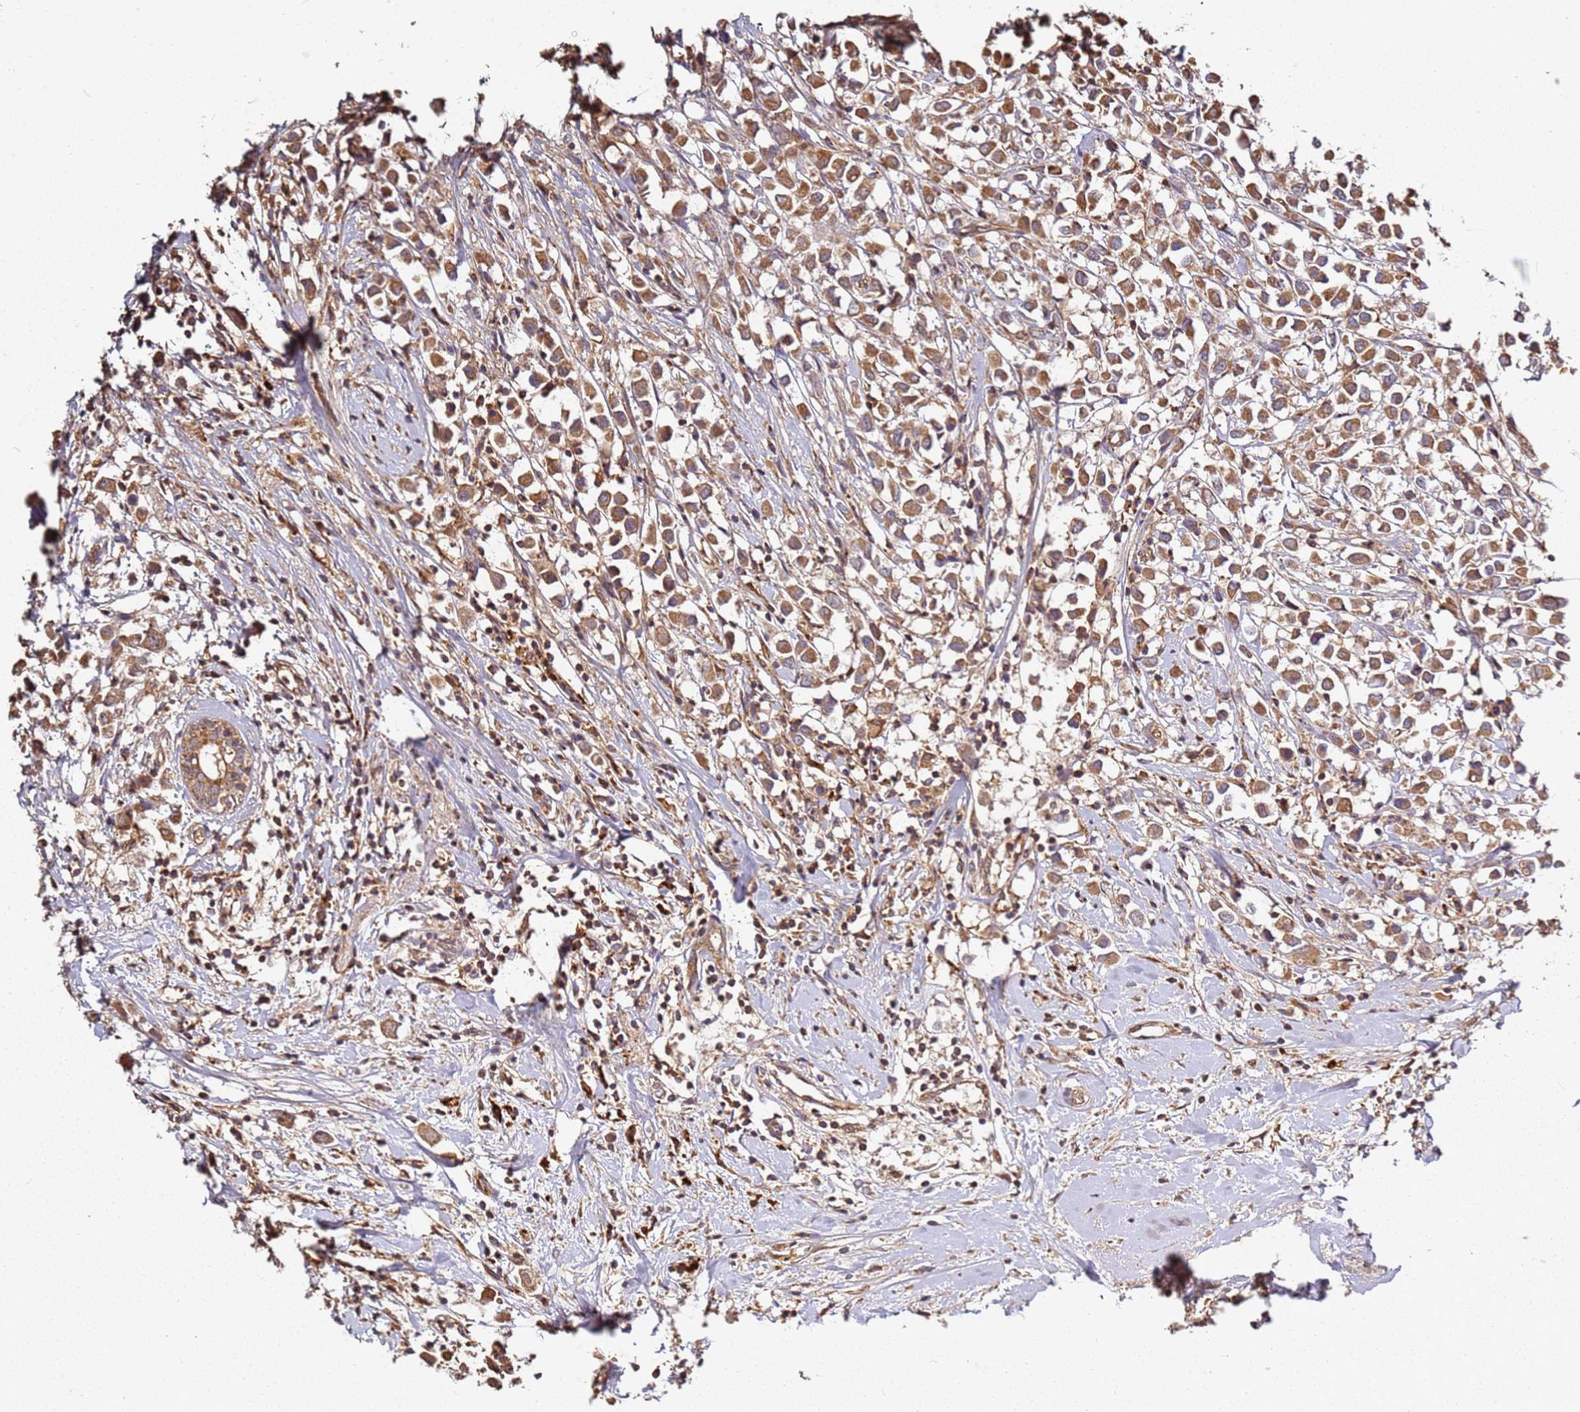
{"staining": {"intensity": "moderate", "quantity": ">75%", "location": "cytoplasmic/membranous"}, "tissue": "breast cancer", "cell_type": "Tumor cells", "image_type": "cancer", "snomed": [{"axis": "morphology", "description": "Duct carcinoma"}, {"axis": "topography", "description": "Breast"}], "caption": "Breast cancer (invasive ductal carcinoma) stained with immunohistochemistry (IHC) demonstrates moderate cytoplasmic/membranous positivity in approximately >75% of tumor cells.", "gene": "SCGB2B2", "patient": {"sex": "female", "age": 61}}